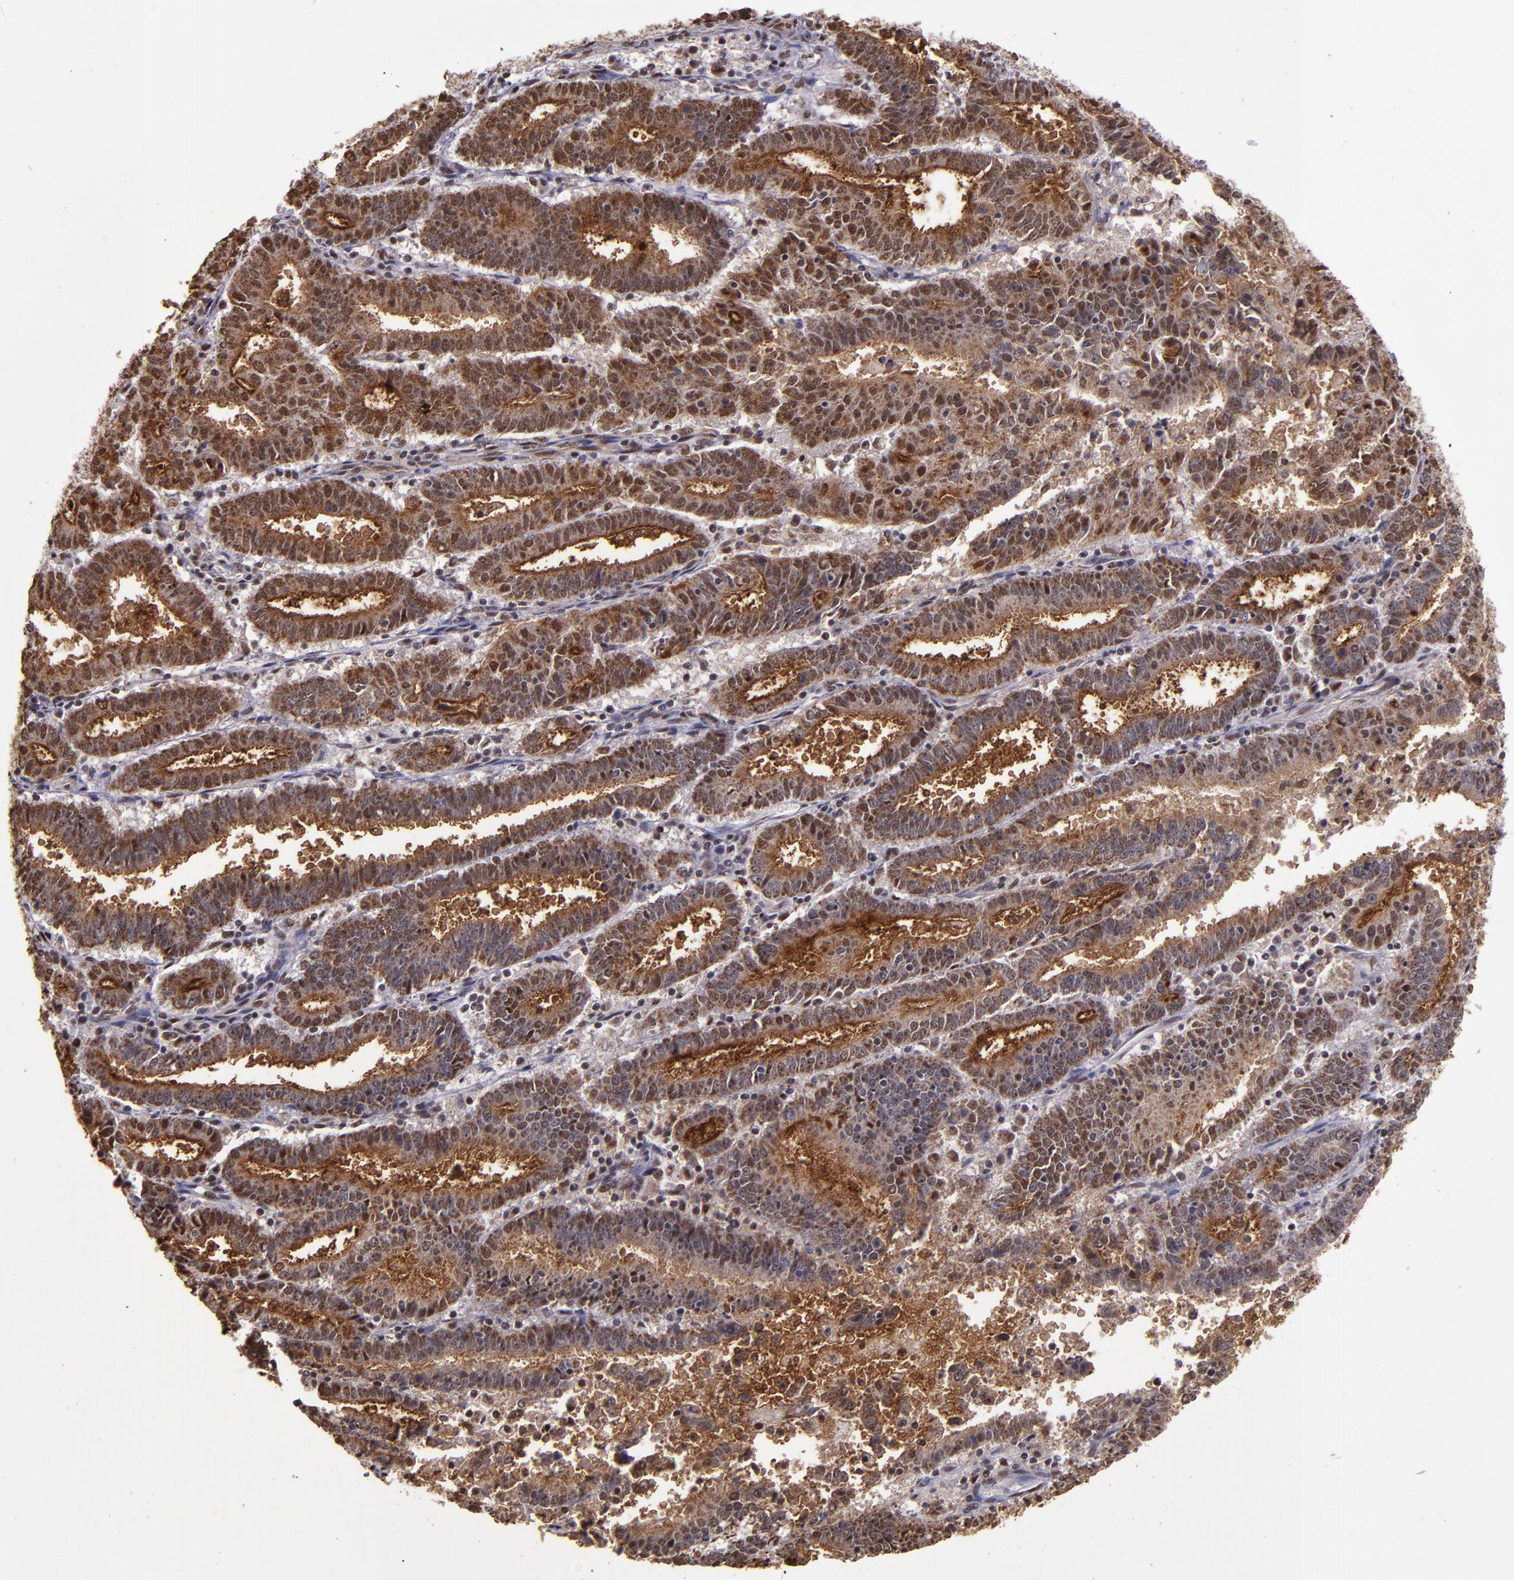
{"staining": {"intensity": "moderate", "quantity": ">75%", "location": "cytoplasmic/membranous,nuclear"}, "tissue": "endometrial cancer", "cell_type": "Tumor cells", "image_type": "cancer", "snomed": [{"axis": "morphology", "description": "Adenocarcinoma, NOS"}, {"axis": "topography", "description": "Uterus"}], "caption": "Endometrial cancer (adenocarcinoma) stained with a brown dye exhibits moderate cytoplasmic/membranous and nuclear positive expression in about >75% of tumor cells.", "gene": "CECR2", "patient": {"sex": "female", "age": 83}}